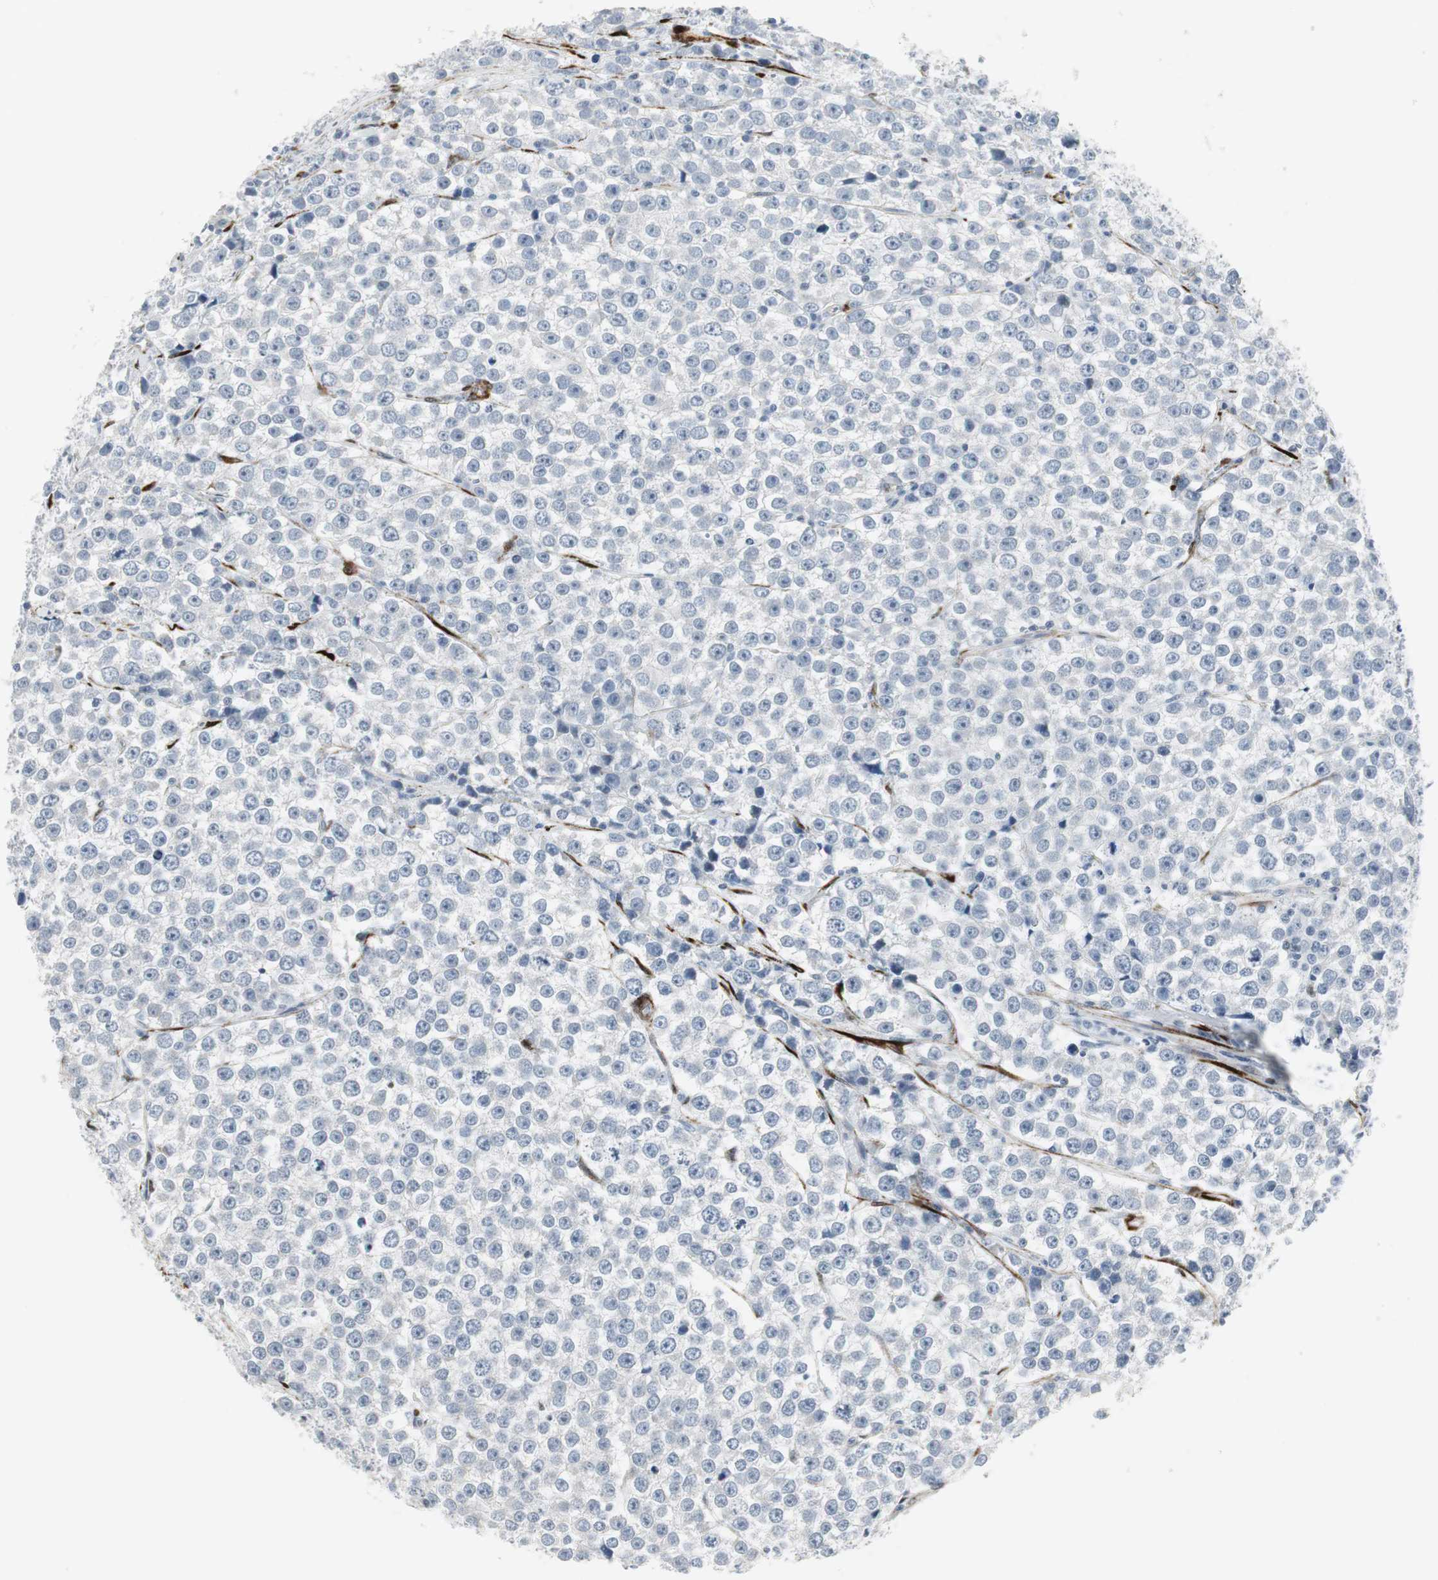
{"staining": {"intensity": "negative", "quantity": "none", "location": "none"}, "tissue": "testis cancer", "cell_type": "Tumor cells", "image_type": "cancer", "snomed": [{"axis": "morphology", "description": "Seminoma, NOS"}, {"axis": "morphology", "description": "Carcinoma, Embryonal, NOS"}, {"axis": "topography", "description": "Testis"}], "caption": "Tumor cells show no significant expression in seminoma (testis).", "gene": "PPP1R14A", "patient": {"sex": "male", "age": 52}}